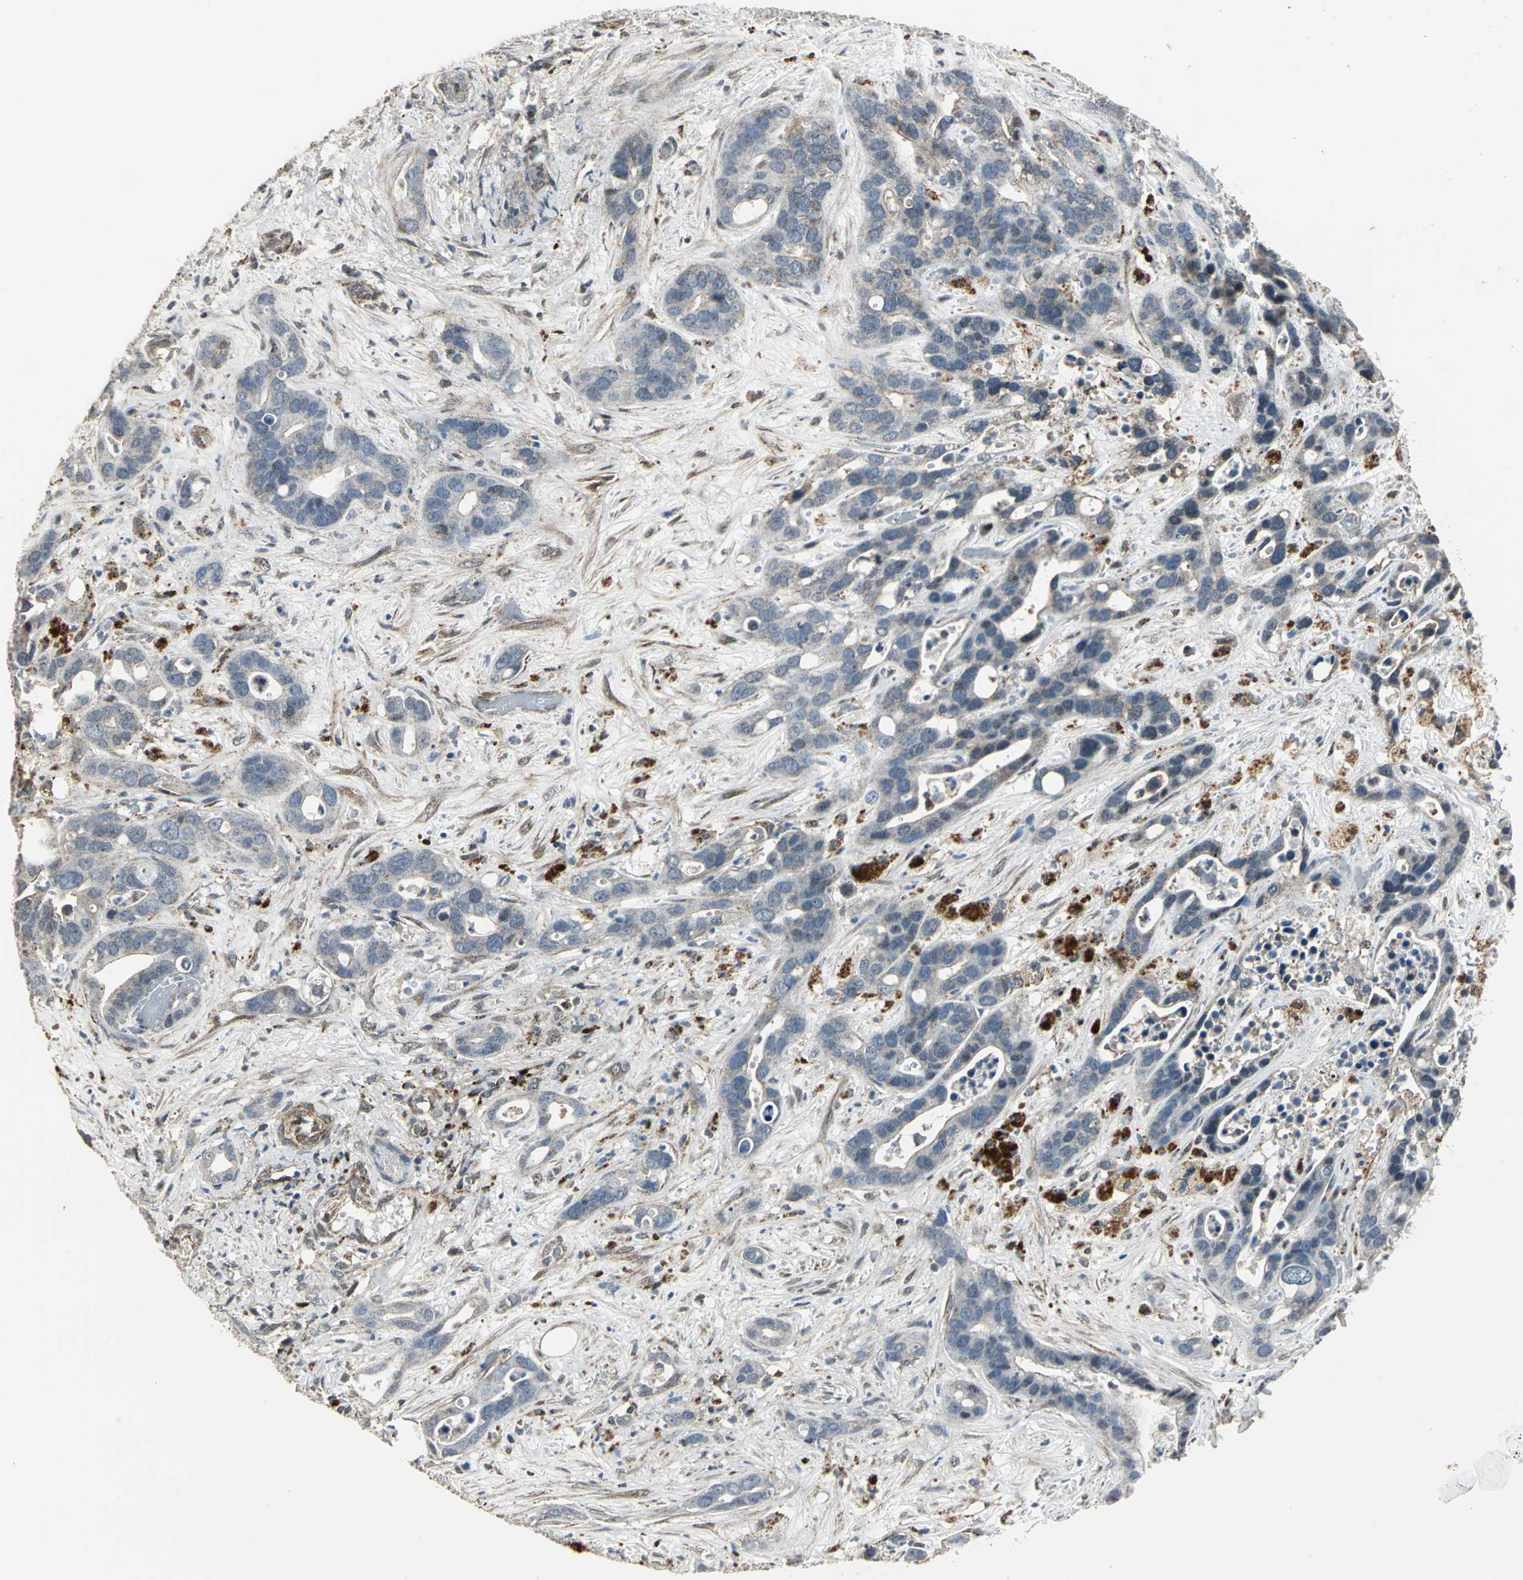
{"staining": {"intensity": "weak", "quantity": "<25%", "location": "cytoplasmic/membranous"}, "tissue": "liver cancer", "cell_type": "Tumor cells", "image_type": "cancer", "snomed": [{"axis": "morphology", "description": "Cholangiocarcinoma"}, {"axis": "topography", "description": "Liver"}], "caption": "Tumor cells are negative for brown protein staining in cholangiocarcinoma (liver). Nuclei are stained in blue.", "gene": "DNAJB4", "patient": {"sex": "female", "age": 65}}